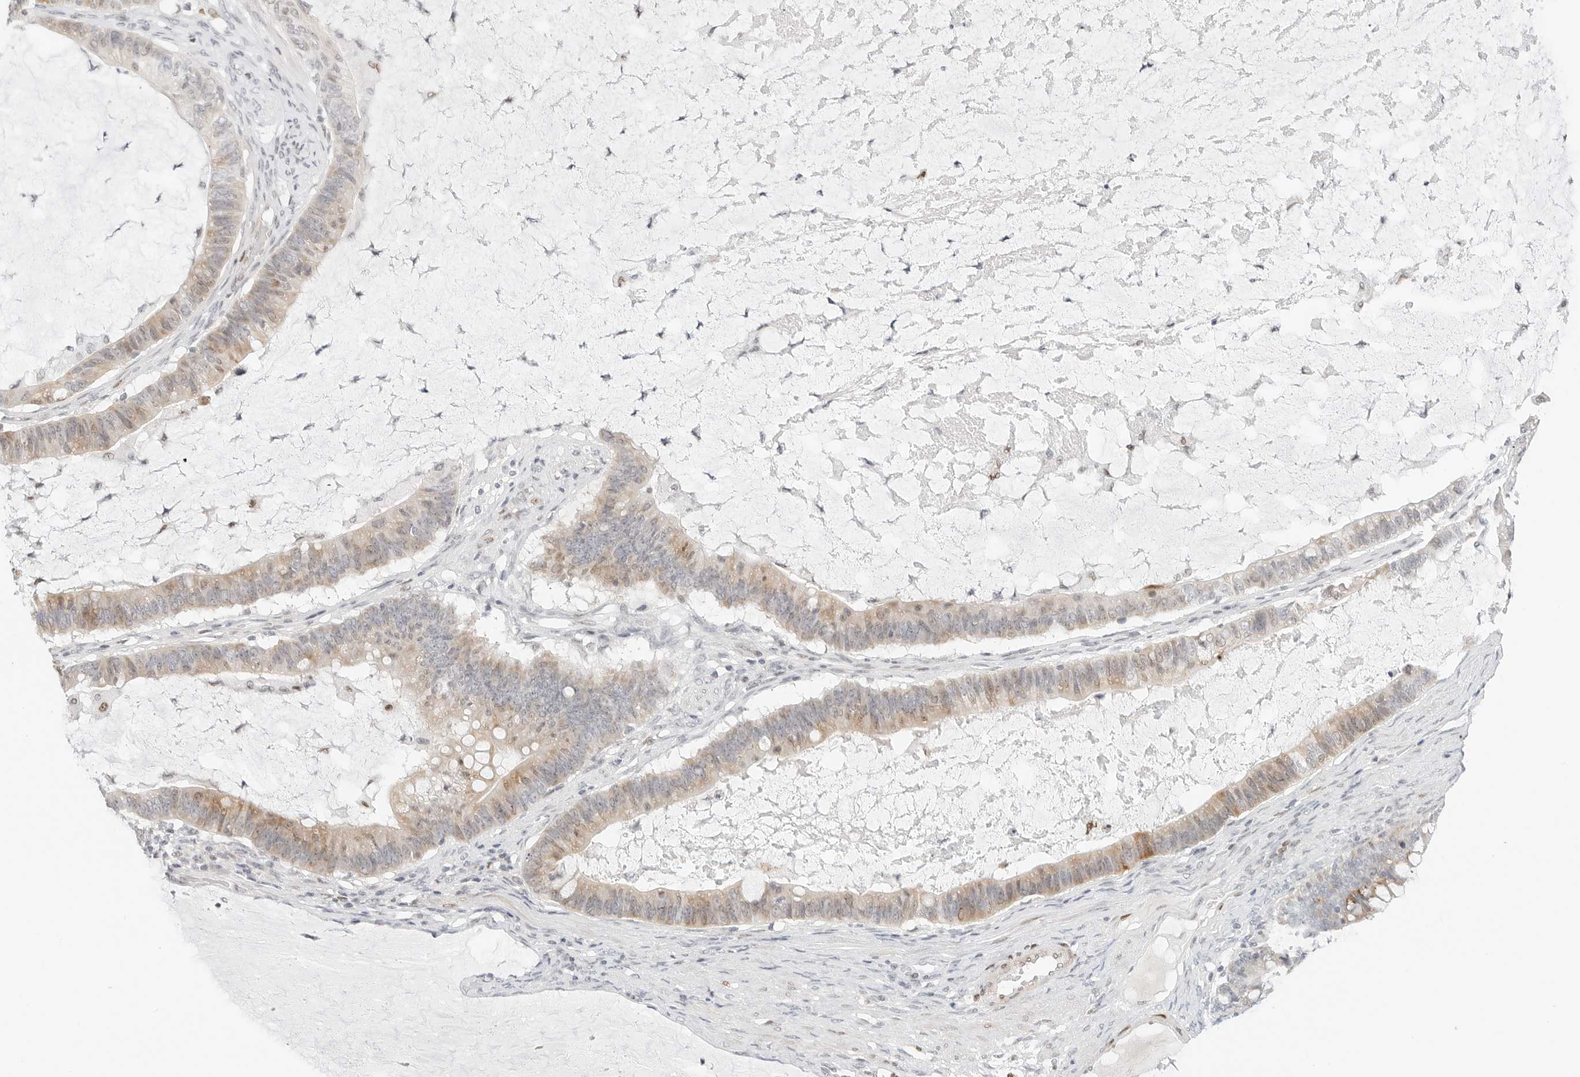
{"staining": {"intensity": "weak", "quantity": "25%-75%", "location": "cytoplasmic/membranous"}, "tissue": "ovarian cancer", "cell_type": "Tumor cells", "image_type": "cancer", "snomed": [{"axis": "morphology", "description": "Cystadenocarcinoma, mucinous, NOS"}, {"axis": "topography", "description": "Ovary"}], "caption": "Protein staining of mucinous cystadenocarcinoma (ovarian) tissue reveals weak cytoplasmic/membranous staining in about 25%-75% of tumor cells.", "gene": "SPIDR", "patient": {"sex": "female", "age": 61}}